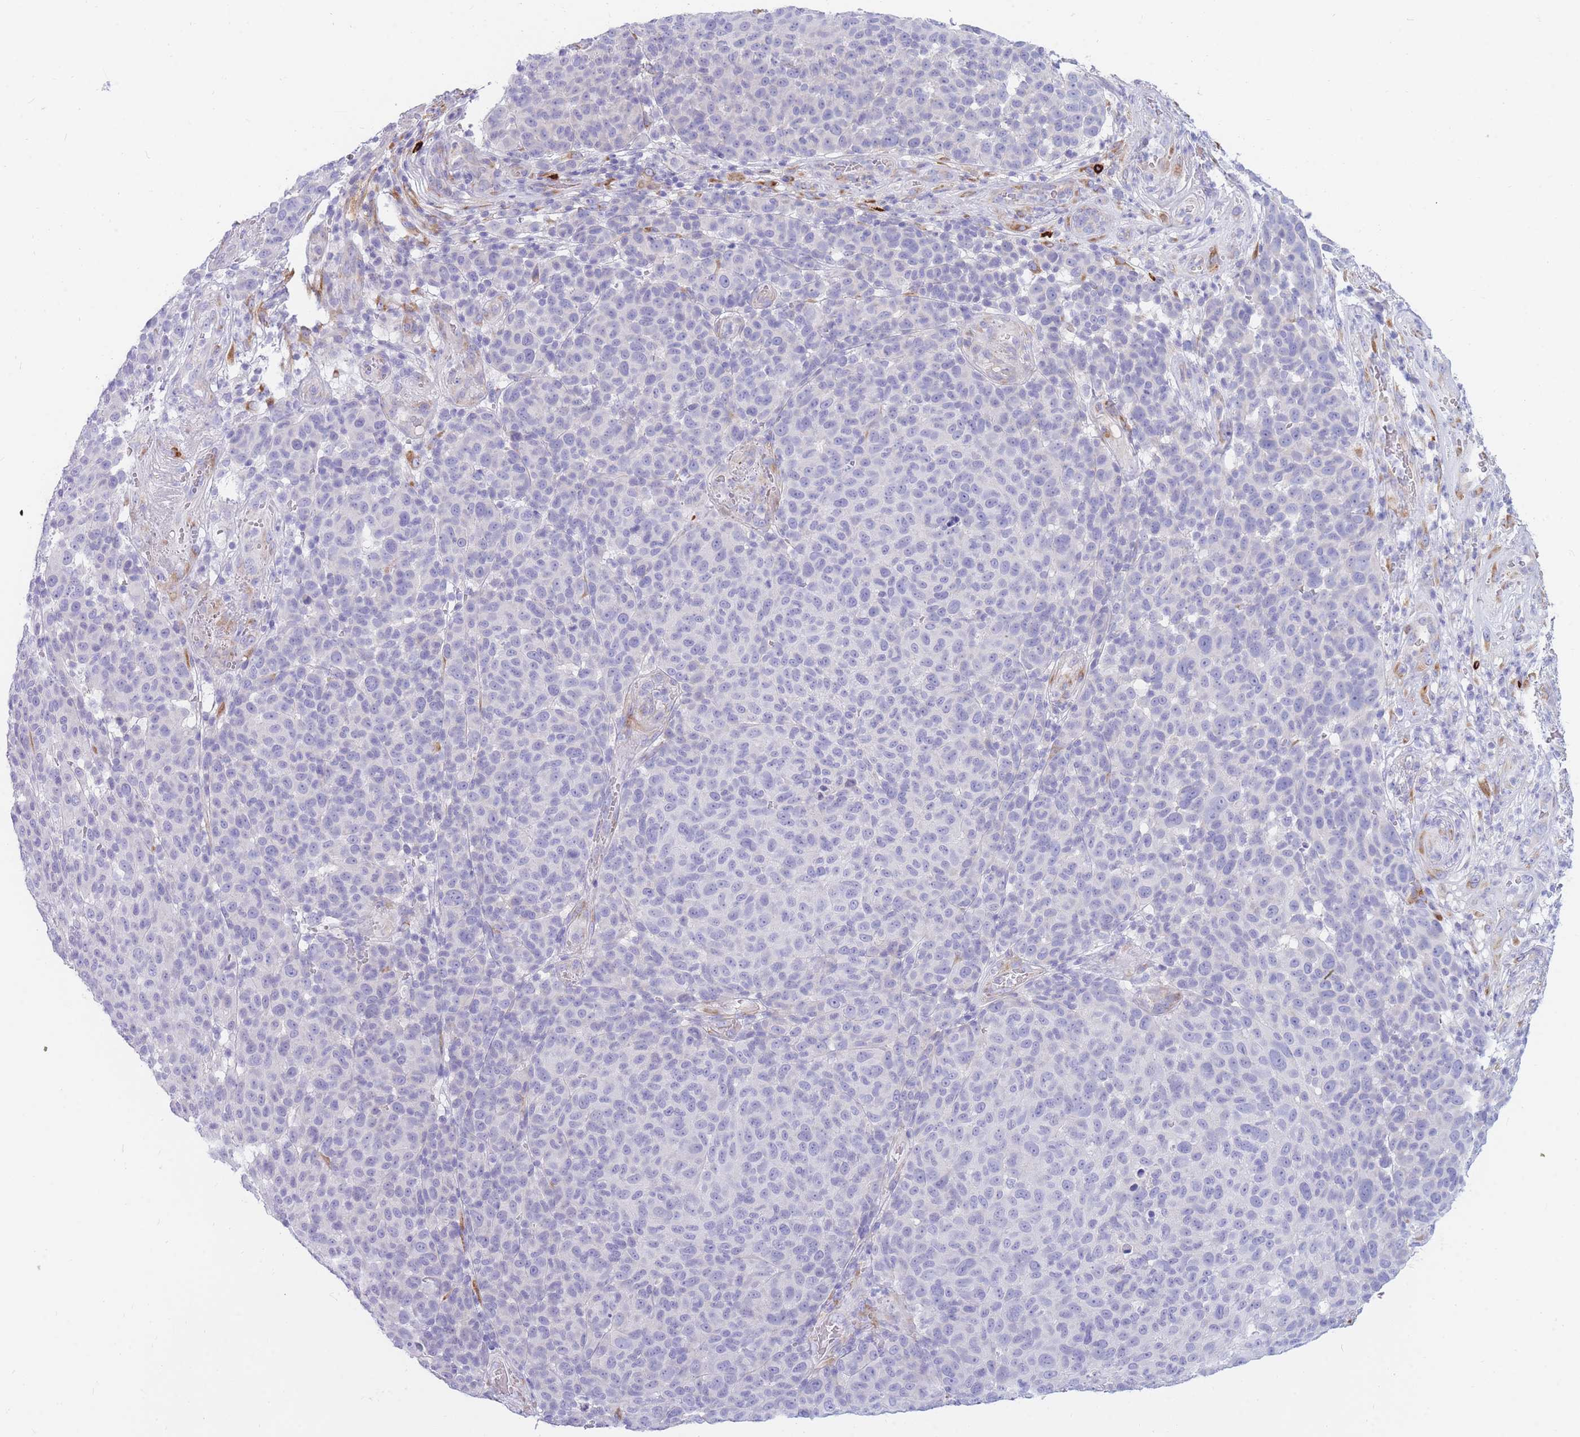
{"staining": {"intensity": "negative", "quantity": "none", "location": "none"}, "tissue": "melanoma", "cell_type": "Tumor cells", "image_type": "cancer", "snomed": [{"axis": "morphology", "description": "Malignant melanoma, NOS"}, {"axis": "topography", "description": "Skin"}], "caption": "This is an immunohistochemistry (IHC) image of human melanoma. There is no positivity in tumor cells.", "gene": "TPSD1", "patient": {"sex": "male", "age": 49}}